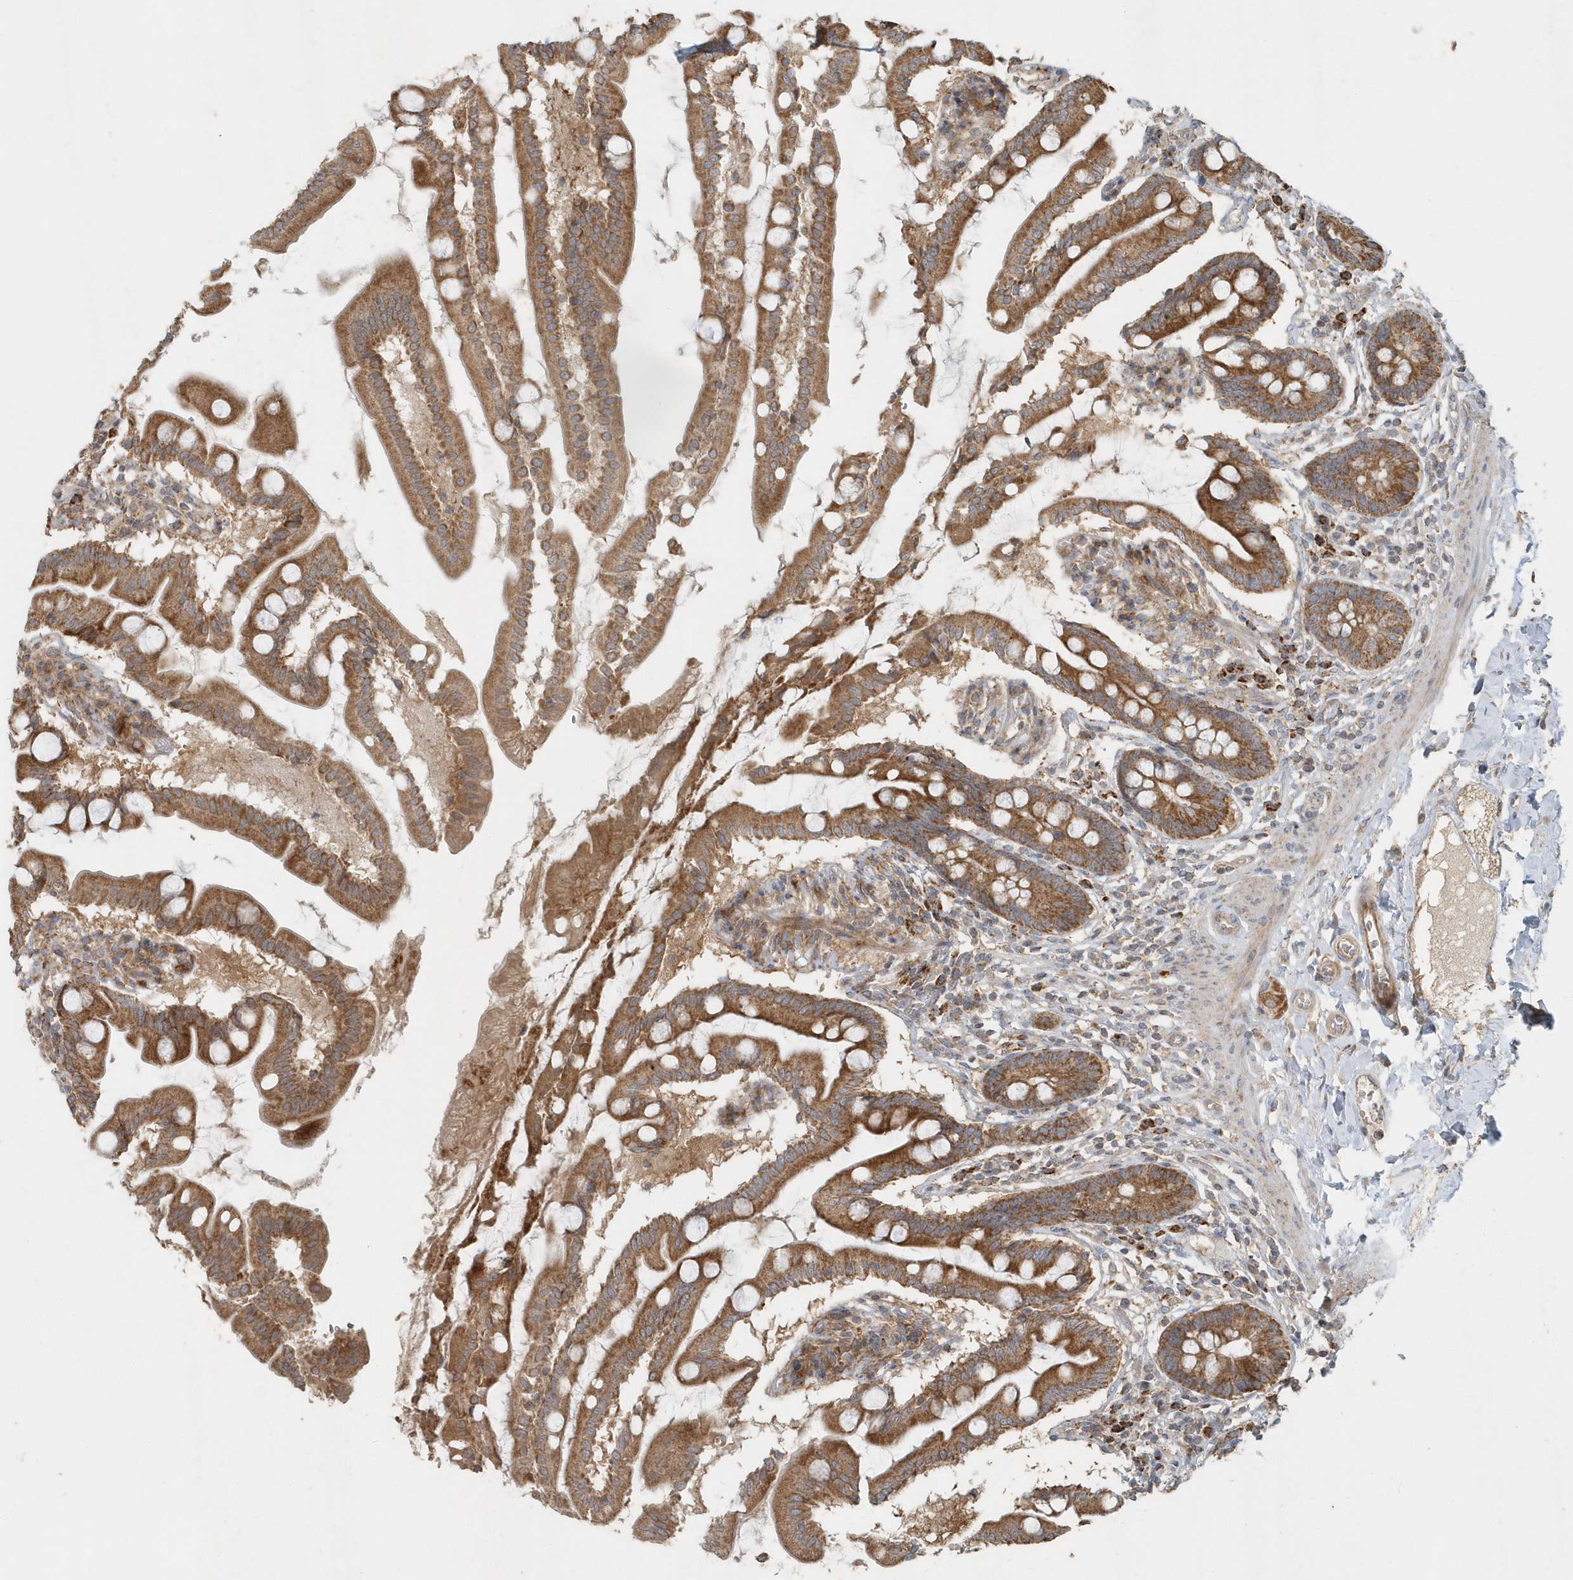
{"staining": {"intensity": "strong", "quantity": ">75%", "location": "cytoplasmic/membranous"}, "tissue": "small intestine", "cell_type": "Glandular cells", "image_type": "normal", "snomed": [{"axis": "morphology", "description": "Normal tissue, NOS"}, {"axis": "topography", "description": "Small intestine"}], "caption": "Protein analysis of unremarkable small intestine shows strong cytoplasmic/membranous expression in about >75% of glandular cells.", "gene": "MMUT", "patient": {"sex": "female", "age": 56}}